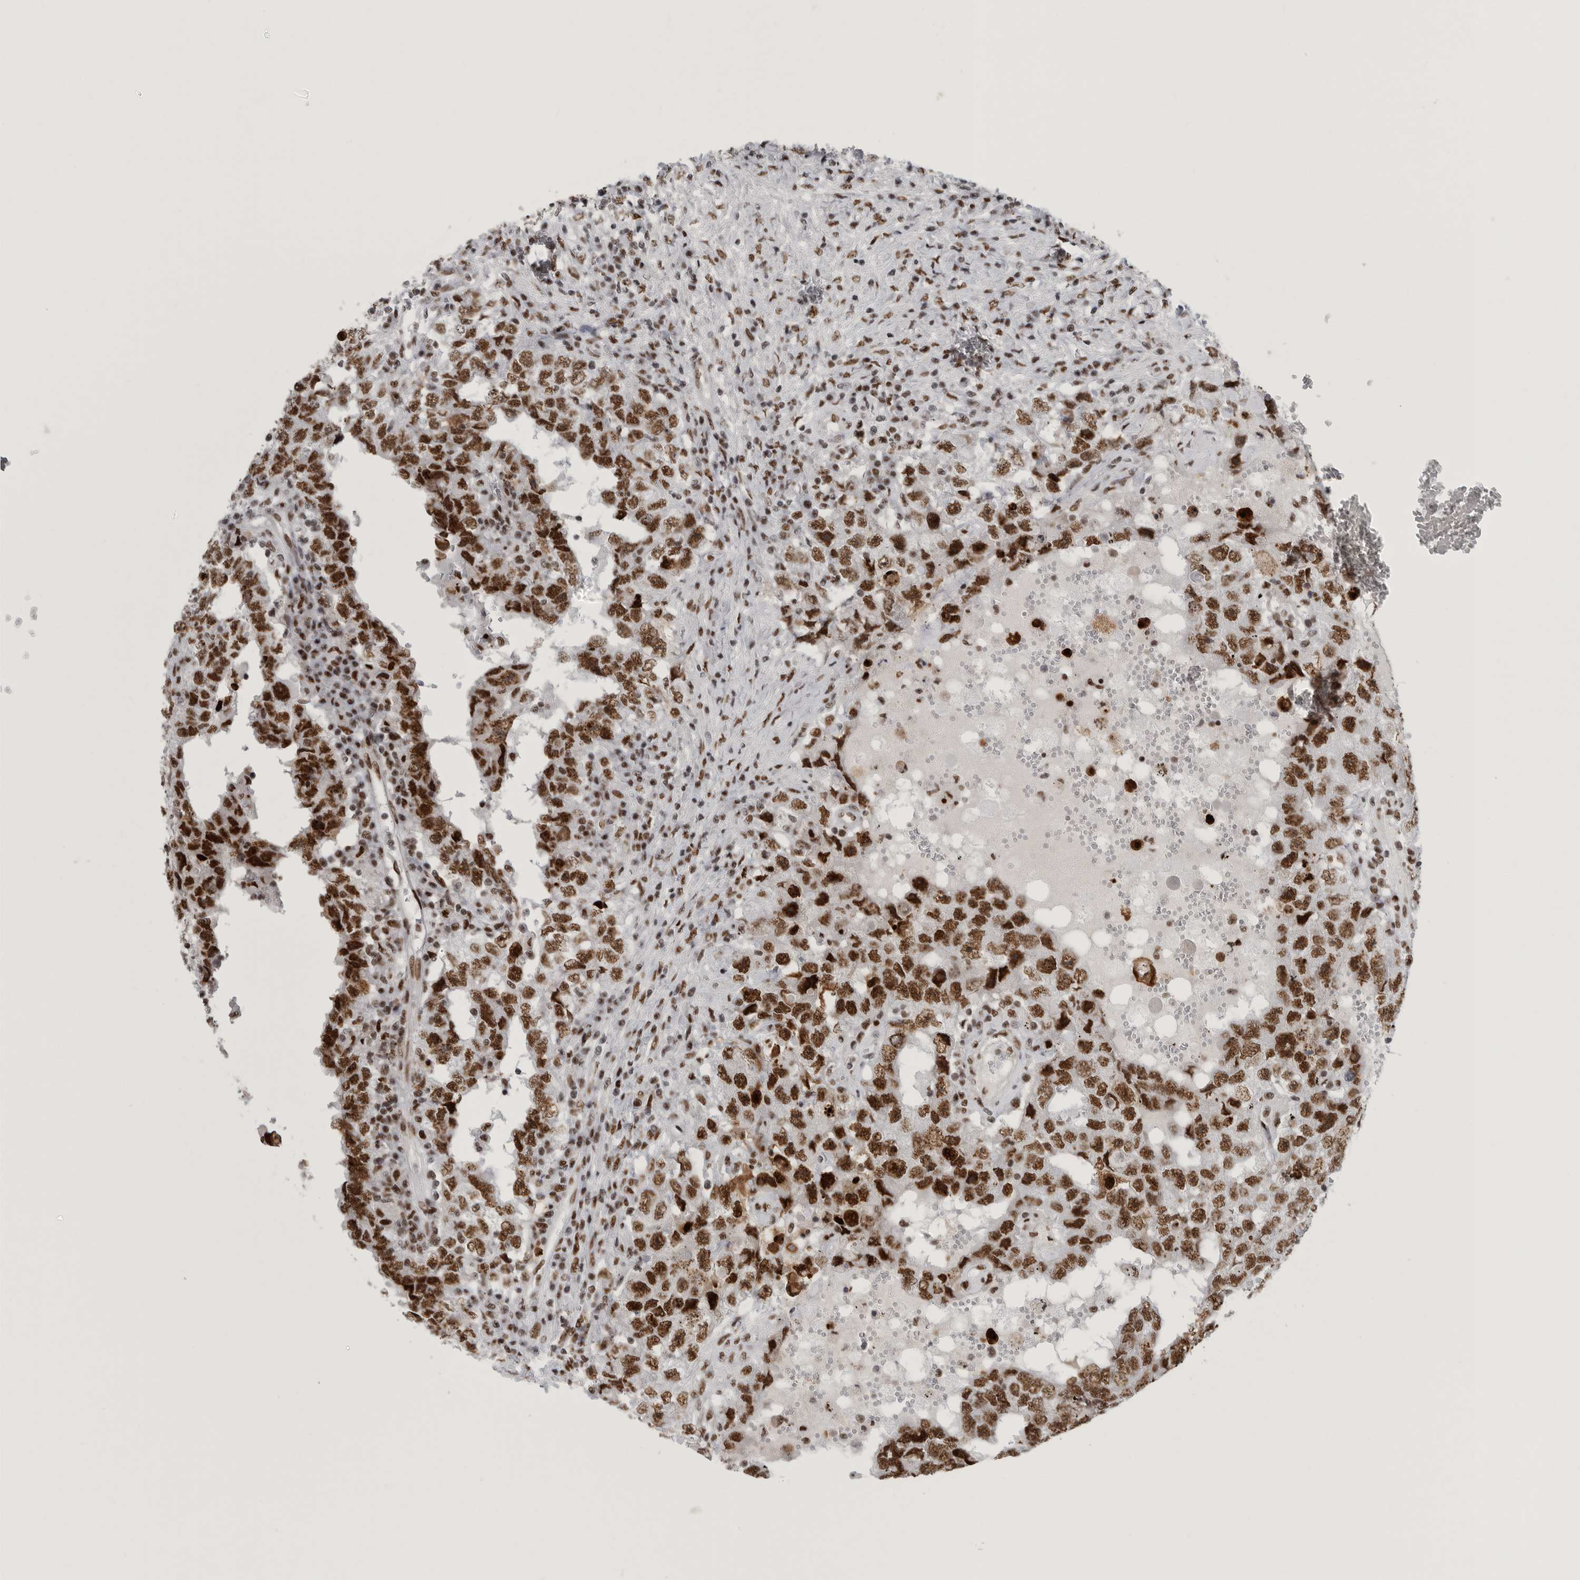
{"staining": {"intensity": "strong", "quantity": ">75%", "location": "nuclear"}, "tissue": "testis cancer", "cell_type": "Tumor cells", "image_type": "cancer", "snomed": [{"axis": "morphology", "description": "Carcinoma, Embryonal, NOS"}, {"axis": "topography", "description": "Testis"}], "caption": "A histopathology image showing strong nuclear staining in about >75% of tumor cells in testis cancer (embryonal carcinoma), as visualized by brown immunohistochemical staining.", "gene": "BCLAF1", "patient": {"sex": "male", "age": 26}}